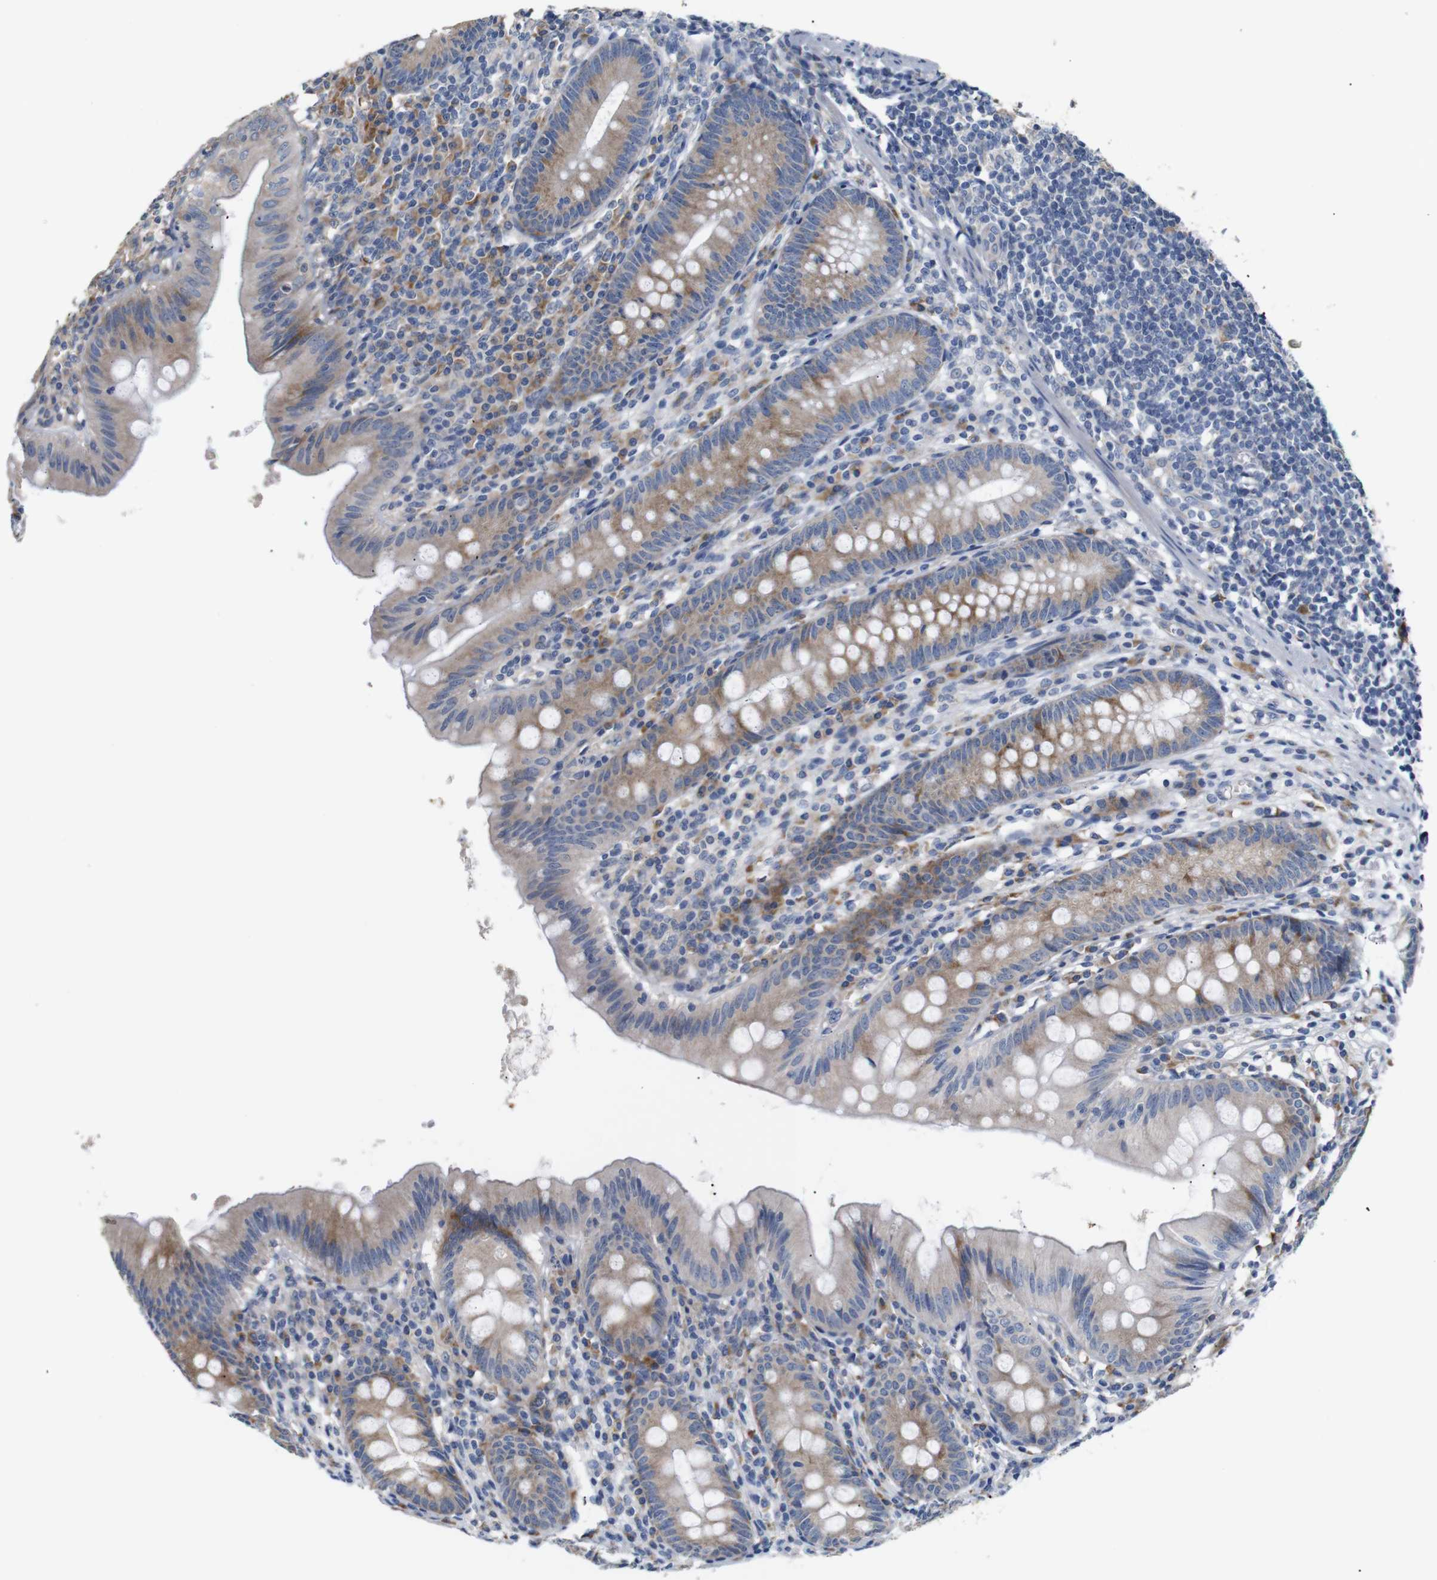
{"staining": {"intensity": "moderate", "quantity": ">75%", "location": "cytoplasmic/membranous"}, "tissue": "appendix", "cell_type": "Glandular cells", "image_type": "normal", "snomed": [{"axis": "morphology", "description": "Normal tissue, NOS"}, {"axis": "topography", "description": "Appendix"}], "caption": "Appendix stained with immunohistochemistry reveals moderate cytoplasmic/membranous expression in approximately >75% of glandular cells.", "gene": "TRIM5", "patient": {"sex": "male", "age": 56}}